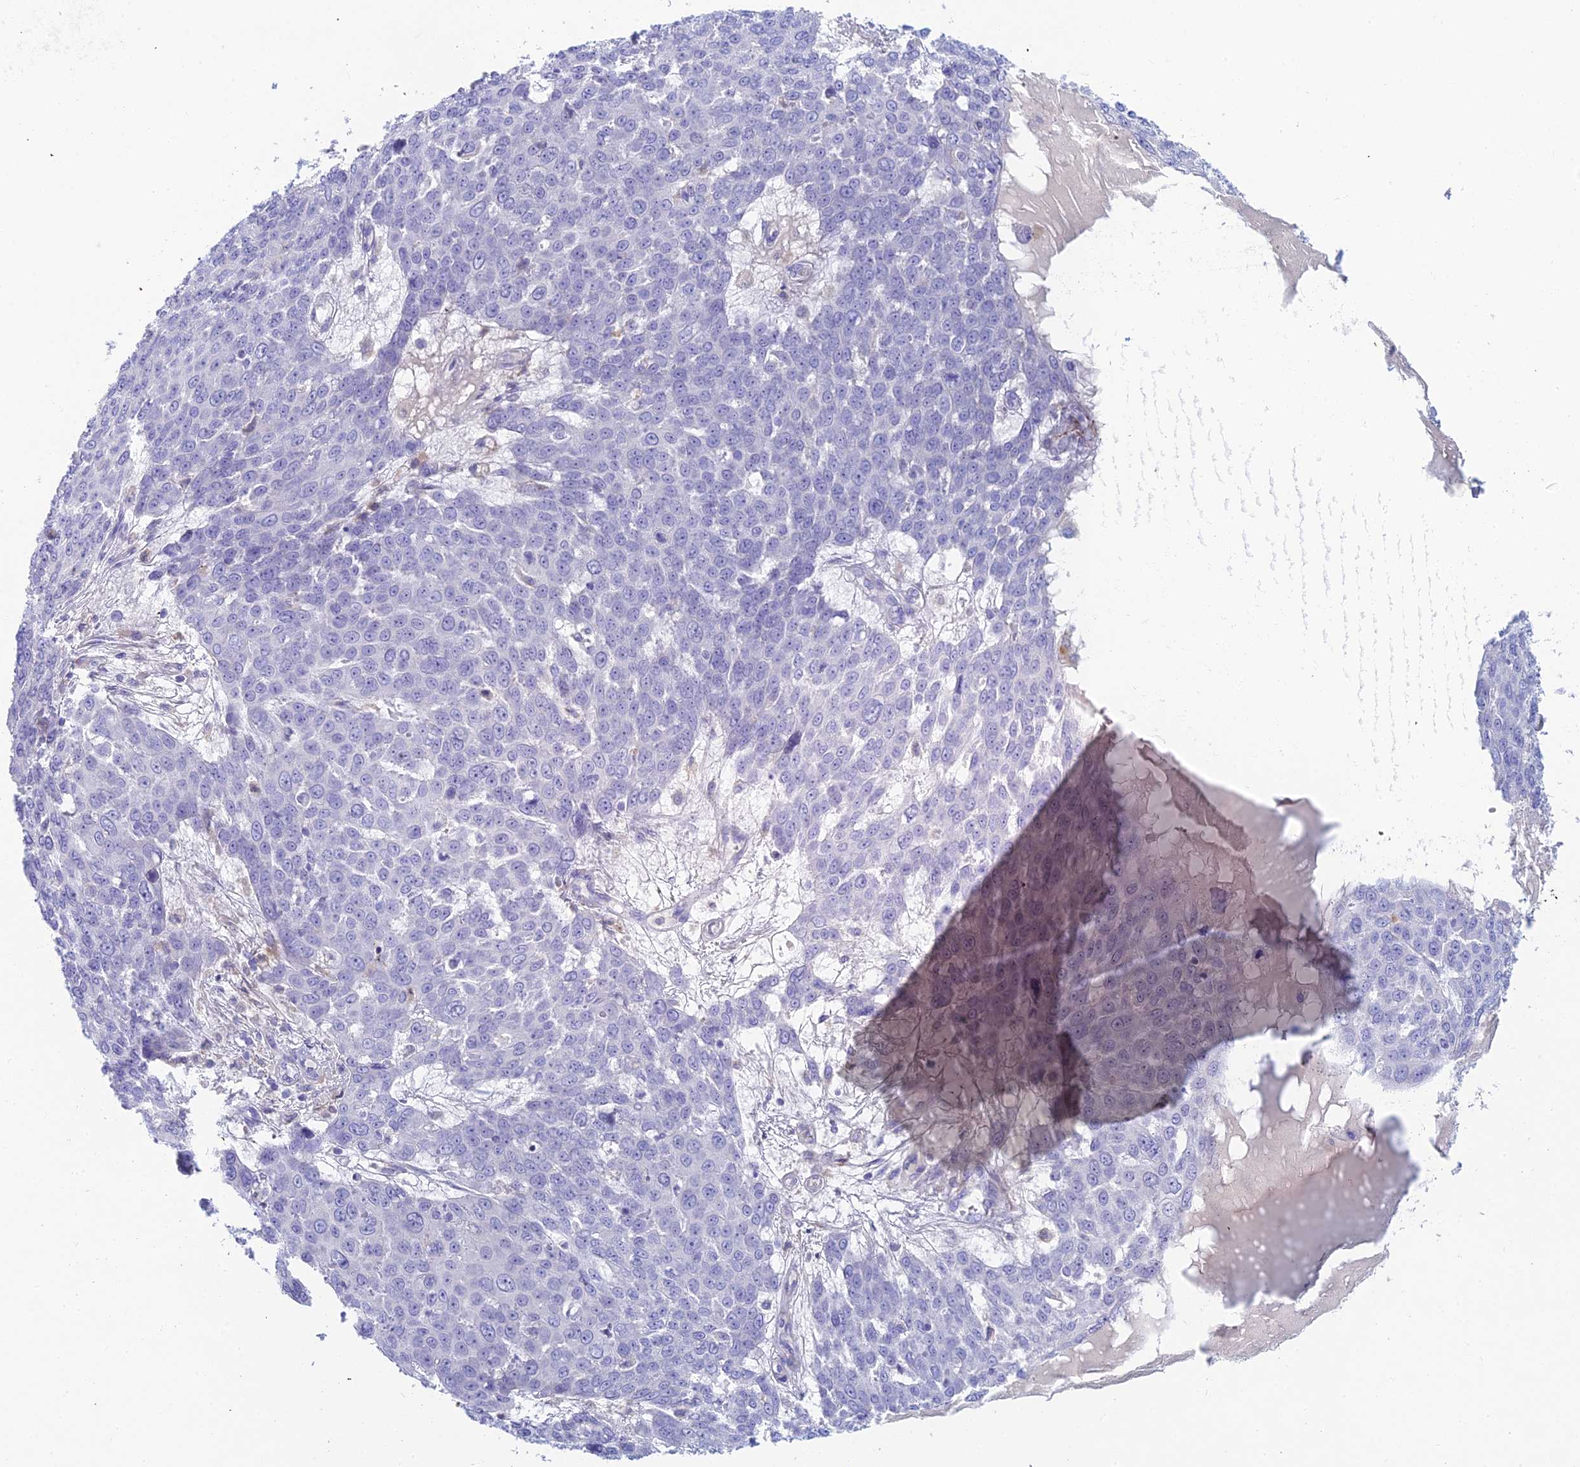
{"staining": {"intensity": "negative", "quantity": "none", "location": "none"}, "tissue": "skin cancer", "cell_type": "Tumor cells", "image_type": "cancer", "snomed": [{"axis": "morphology", "description": "Squamous cell carcinoma, NOS"}, {"axis": "topography", "description": "Skin"}], "caption": "Immunohistochemical staining of squamous cell carcinoma (skin) exhibits no significant staining in tumor cells.", "gene": "FERD3L", "patient": {"sex": "male", "age": 71}}